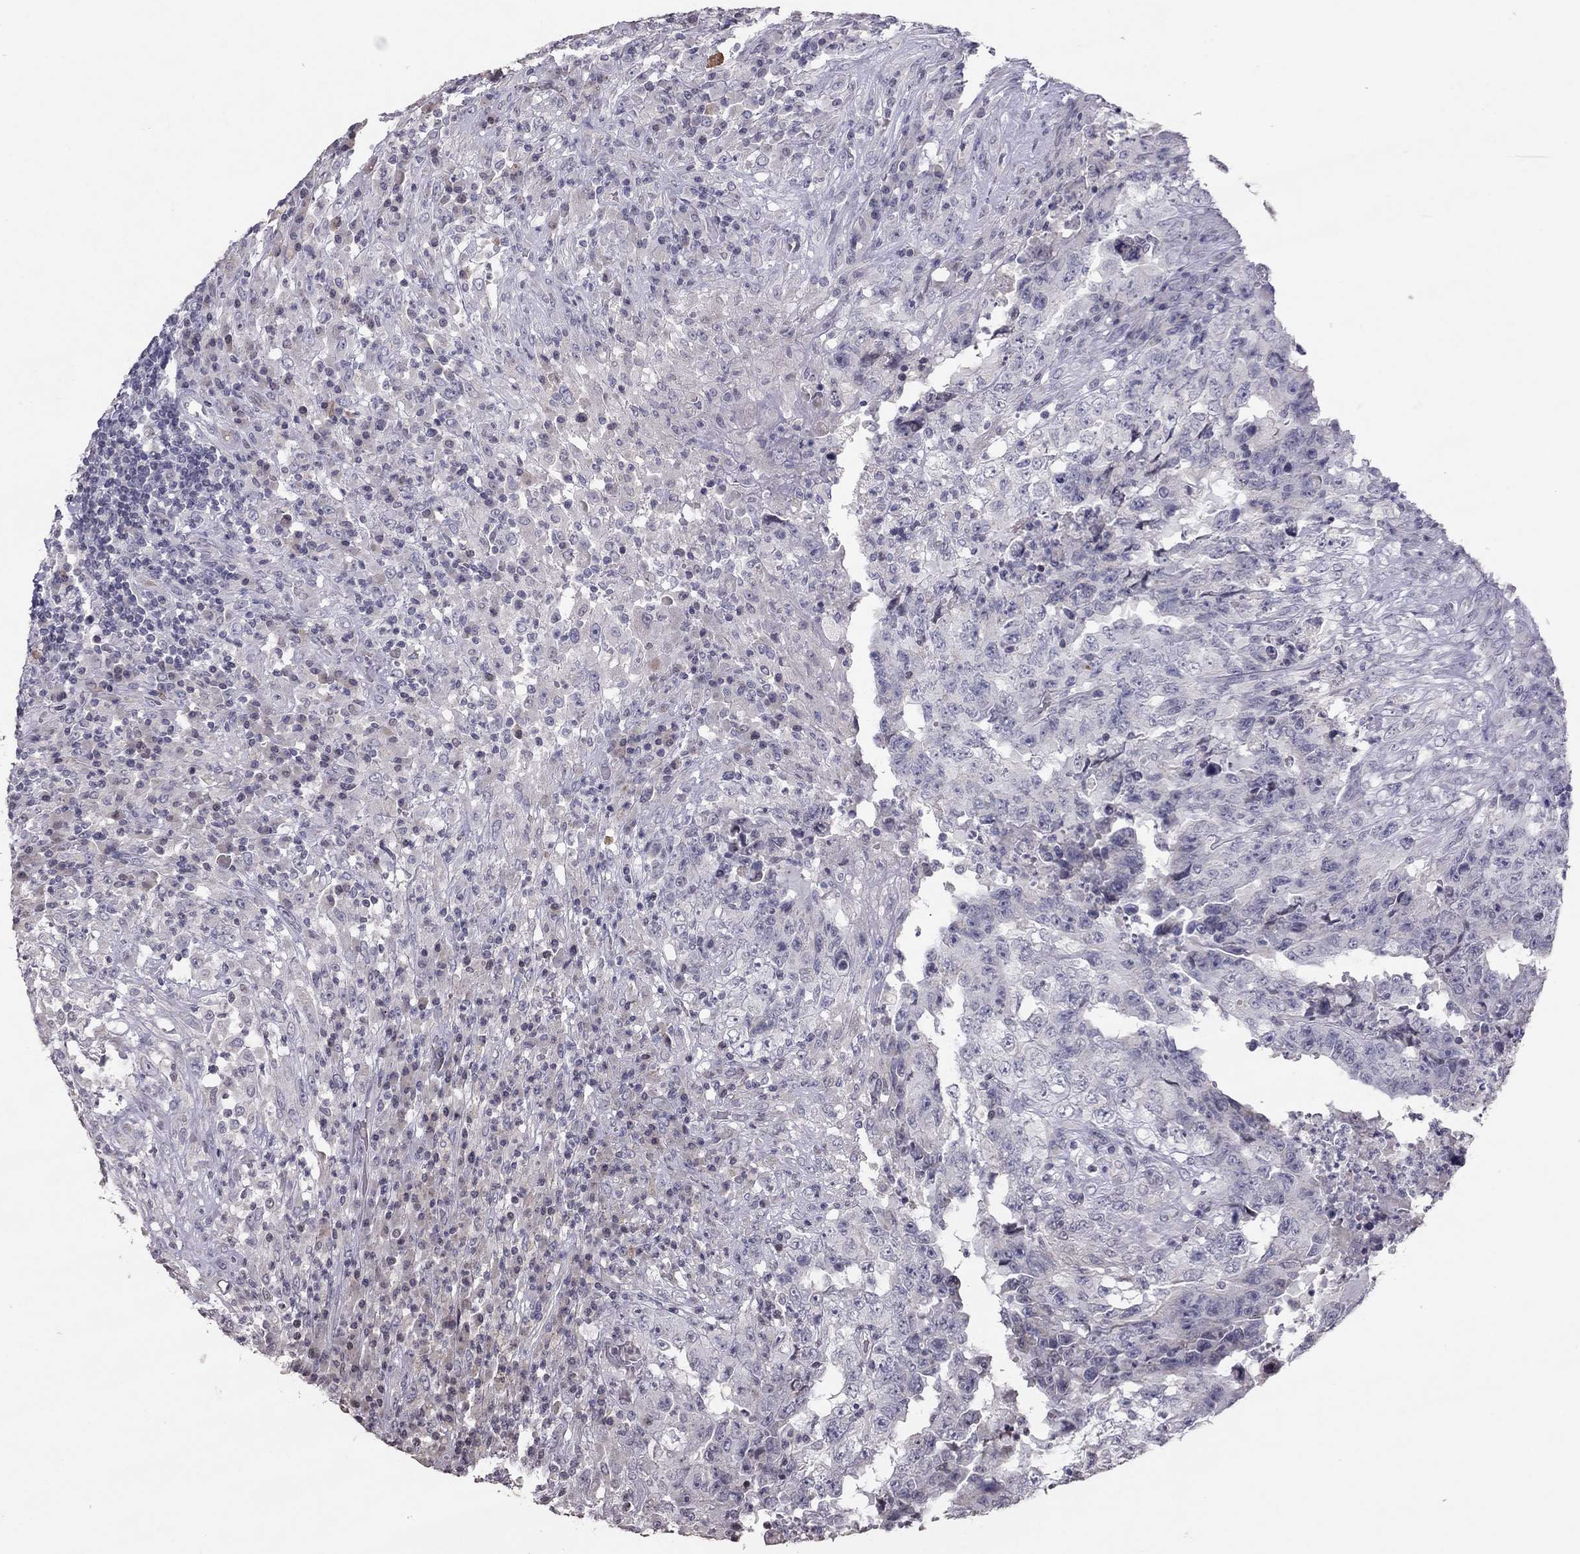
{"staining": {"intensity": "negative", "quantity": "none", "location": "none"}, "tissue": "testis cancer", "cell_type": "Tumor cells", "image_type": "cancer", "snomed": [{"axis": "morphology", "description": "Necrosis, NOS"}, {"axis": "morphology", "description": "Carcinoma, Embryonal, NOS"}, {"axis": "topography", "description": "Testis"}], "caption": "Tumor cells show no significant protein staining in testis cancer (embryonal carcinoma).", "gene": "TSHB", "patient": {"sex": "male", "age": 19}}